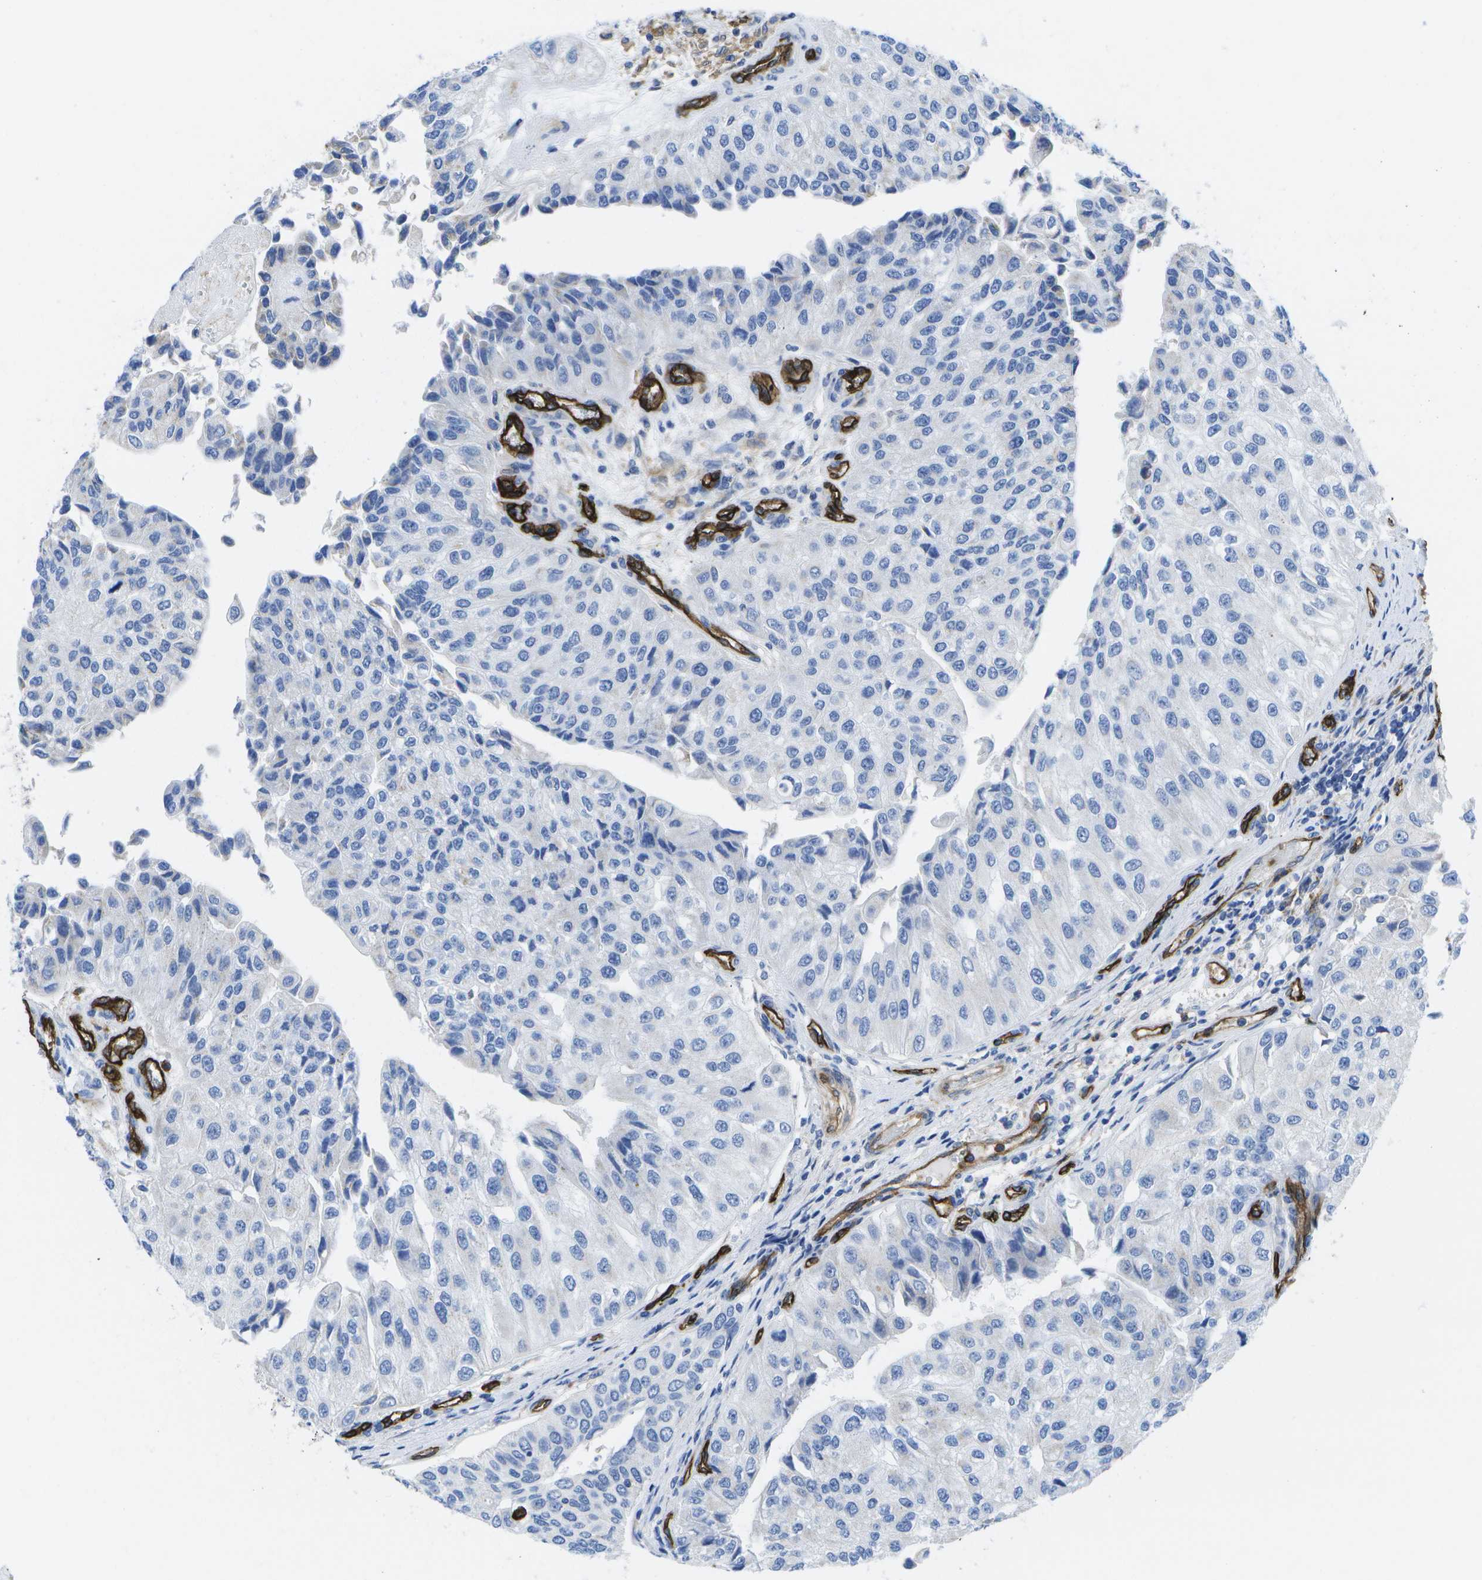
{"staining": {"intensity": "negative", "quantity": "none", "location": "none"}, "tissue": "urothelial cancer", "cell_type": "Tumor cells", "image_type": "cancer", "snomed": [{"axis": "morphology", "description": "Urothelial carcinoma, High grade"}, {"axis": "topography", "description": "Kidney"}, {"axis": "topography", "description": "Urinary bladder"}], "caption": "The IHC histopathology image has no significant positivity in tumor cells of urothelial cancer tissue.", "gene": "DYSF", "patient": {"sex": "male", "age": 77}}